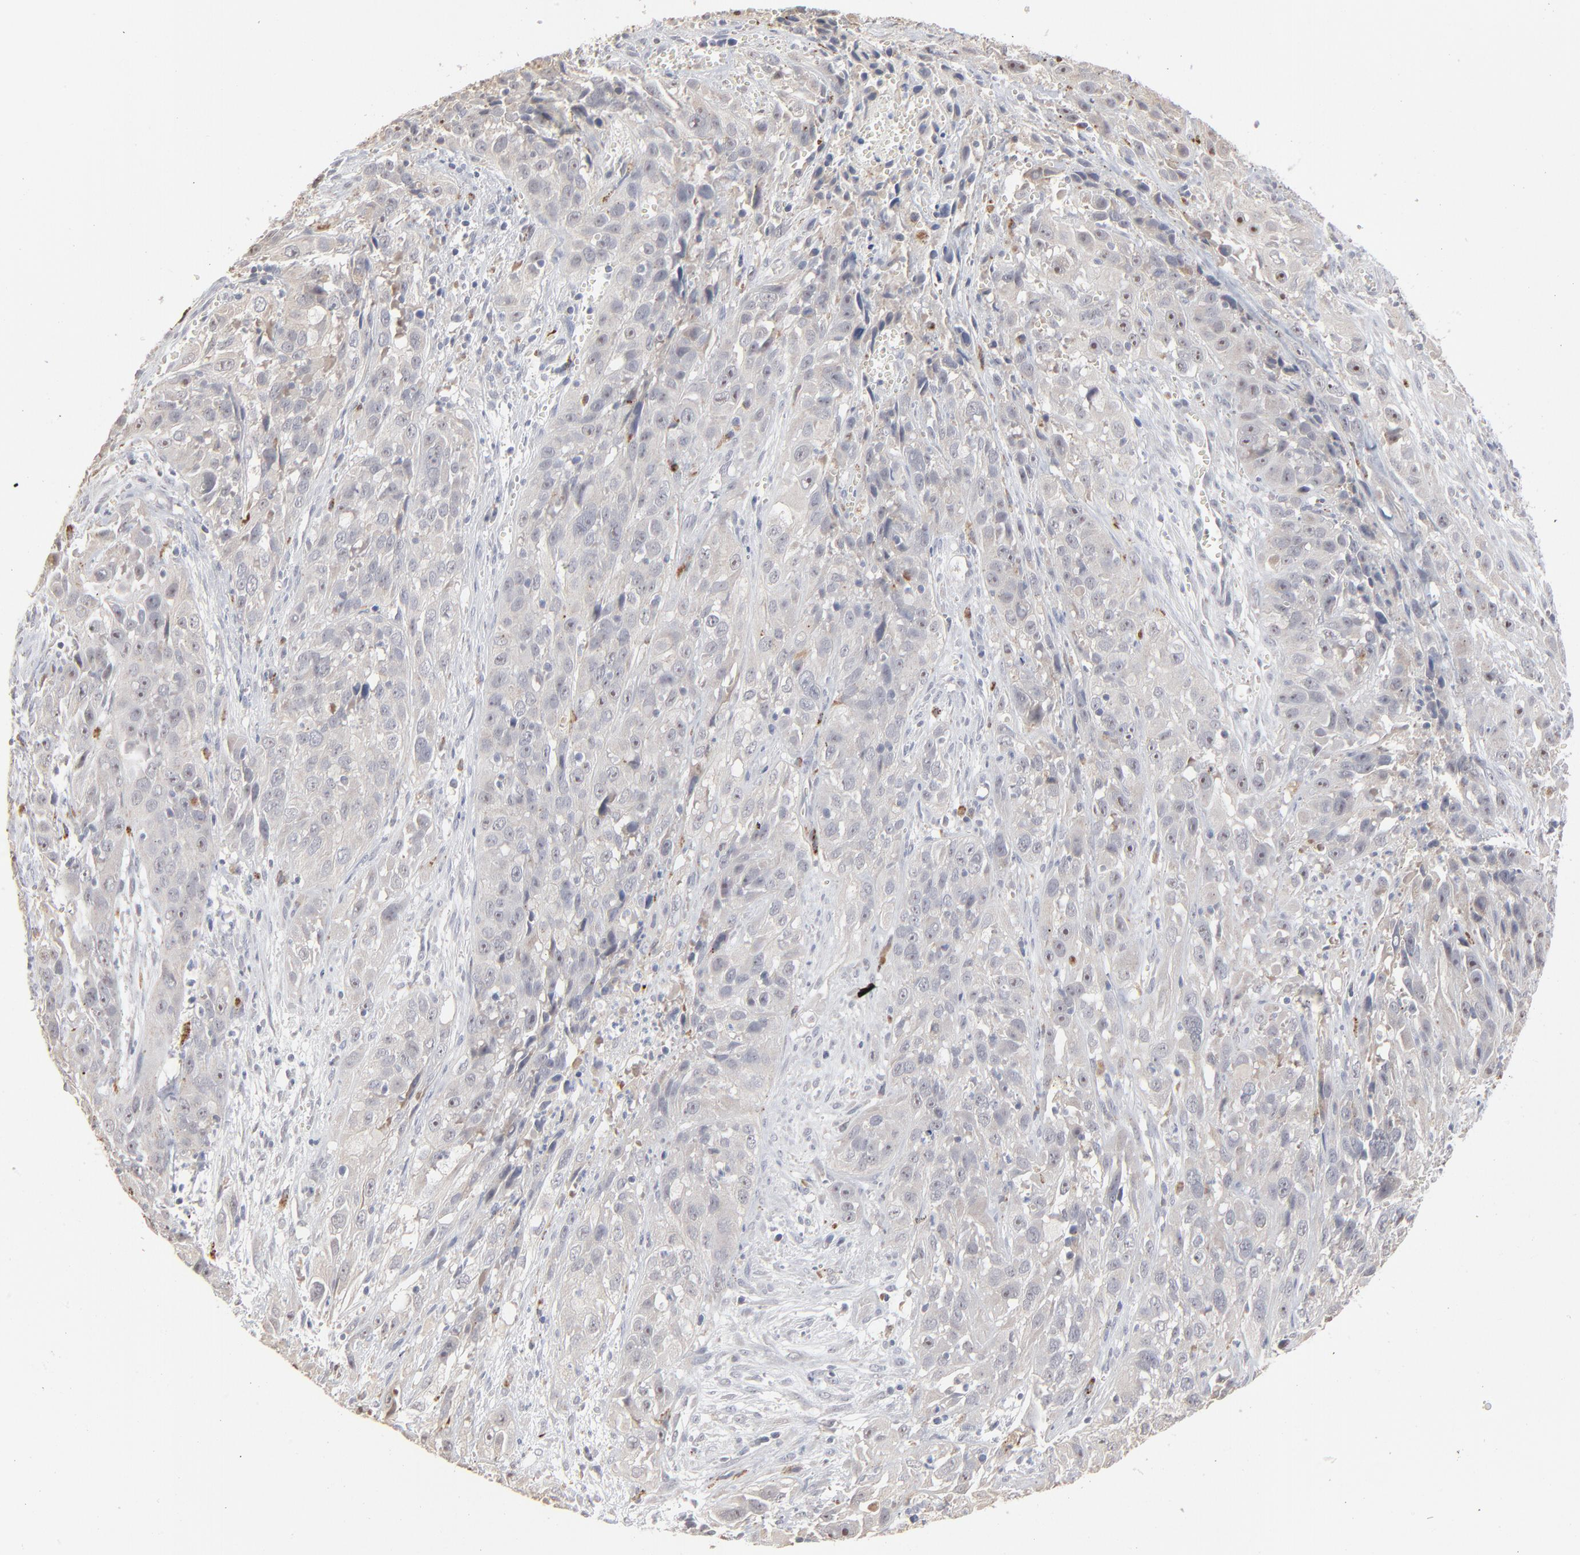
{"staining": {"intensity": "negative", "quantity": "none", "location": "none"}, "tissue": "cervical cancer", "cell_type": "Tumor cells", "image_type": "cancer", "snomed": [{"axis": "morphology", "description": "Squamous cell carcinoma, NOS"}, {"axis": "topography", "description": "Cervix"}], "caption": "DAB immunohistochemical staining of cervical squamous cell carcinoma demonstrates no significant staining in tumor cells. (DAB immunohistochemistry (IHC) with hematoxylin counter stain).", "gene": "POMT2", "patient": {"sex": "female", "age": 32}}